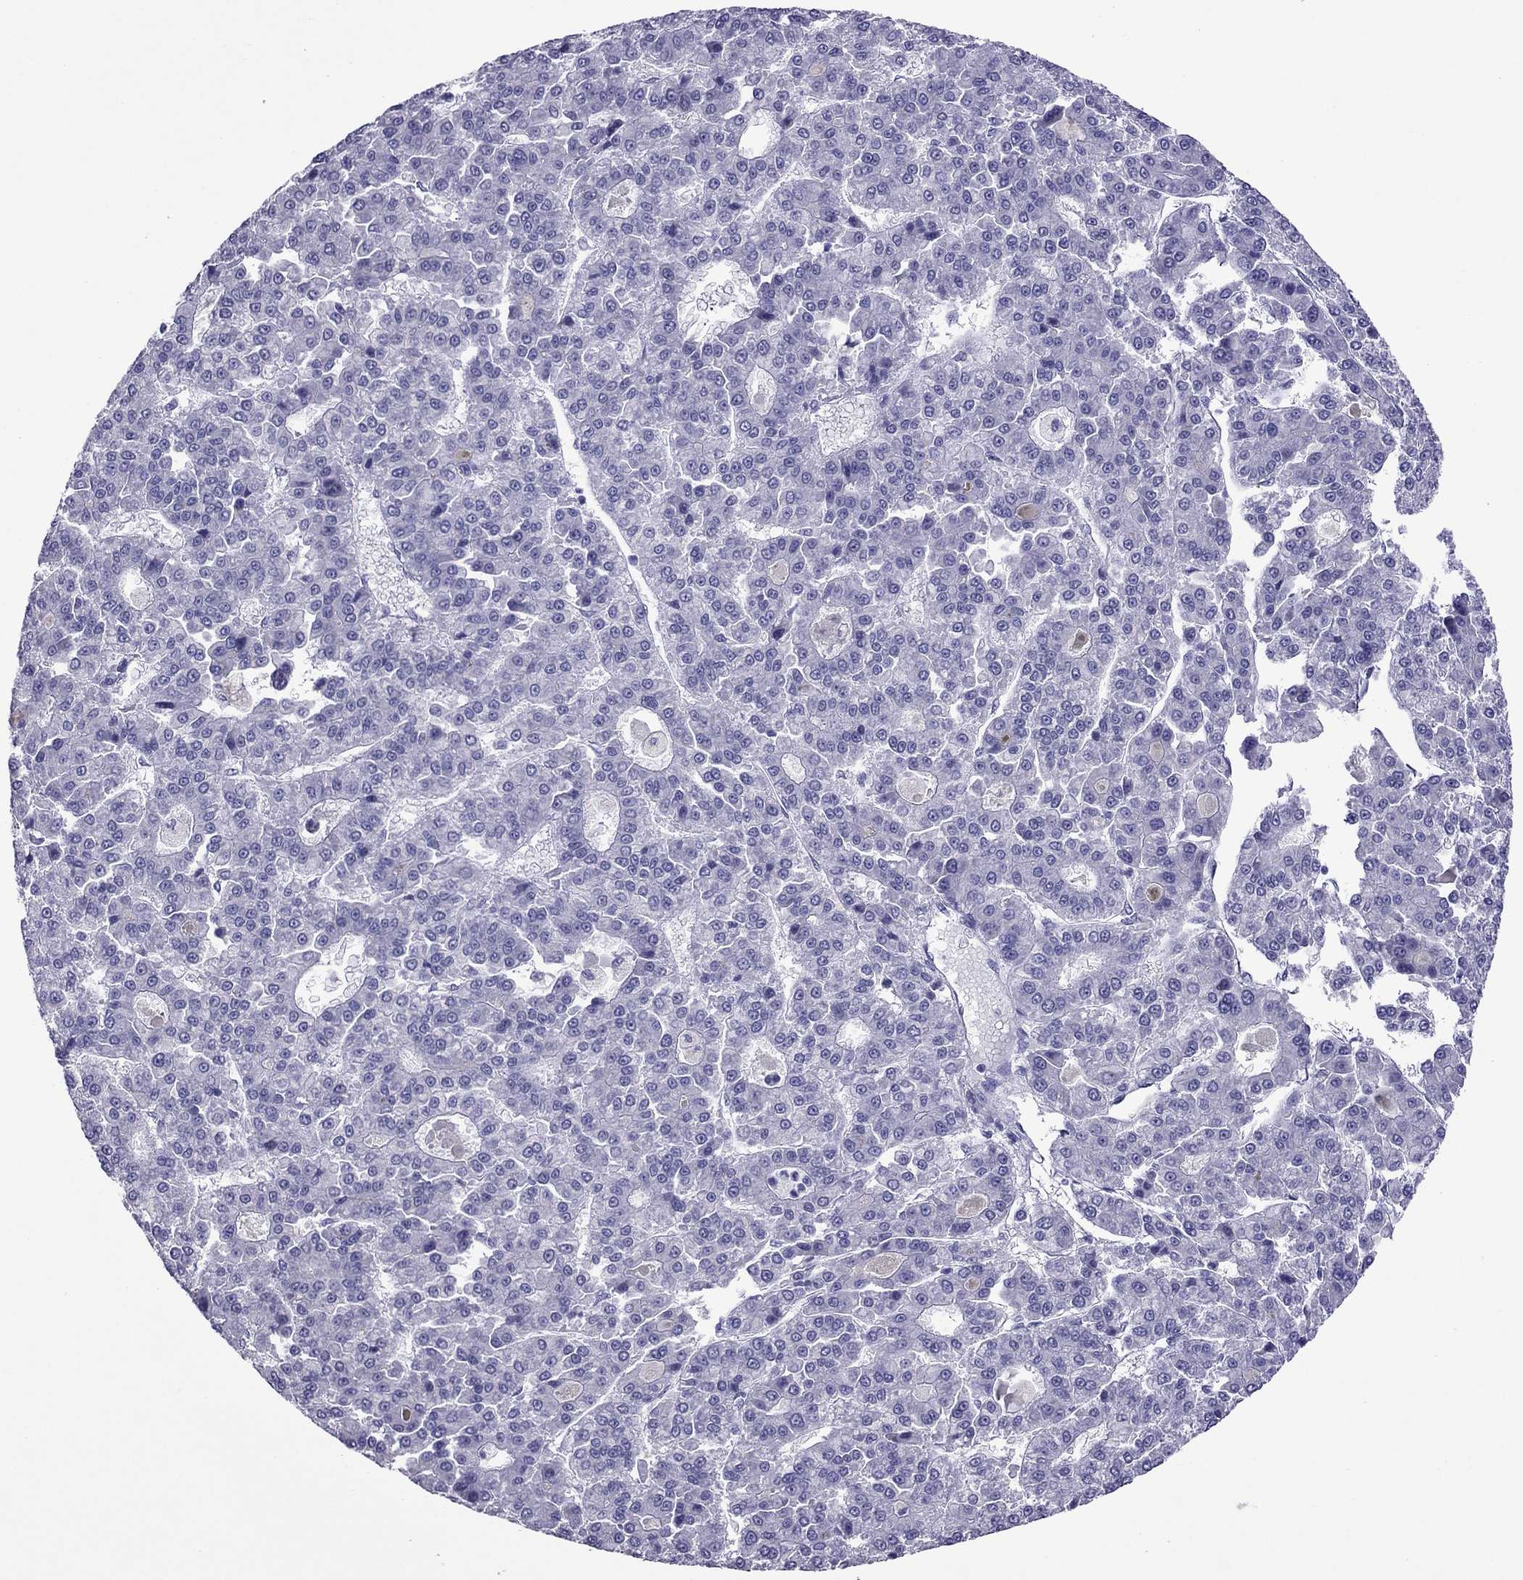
{"staining": {"intensity": "negative", "quantity": "none", "location": "none"}, "tissue": "liver cancer", "cell_type": "Tumor cells", "image_type": "cancer", "snomed": [{"axis": "morphology", "description": "Carcinoma, Hepatocellular, NOS"}, {"axis": "topography", "description": "Liver"}], "caption": "Histopathology image shows no significant protein positivity in tumor cells of liver cancer (hepatocellular carcinoma). (Stains: DAB immunohistochemistry with hematoxylin counter stain, Microscopy: brightfield microscopy at high magnification).", "gene": "ZNF646", "patient": {"sex": "male", "age": 70}}